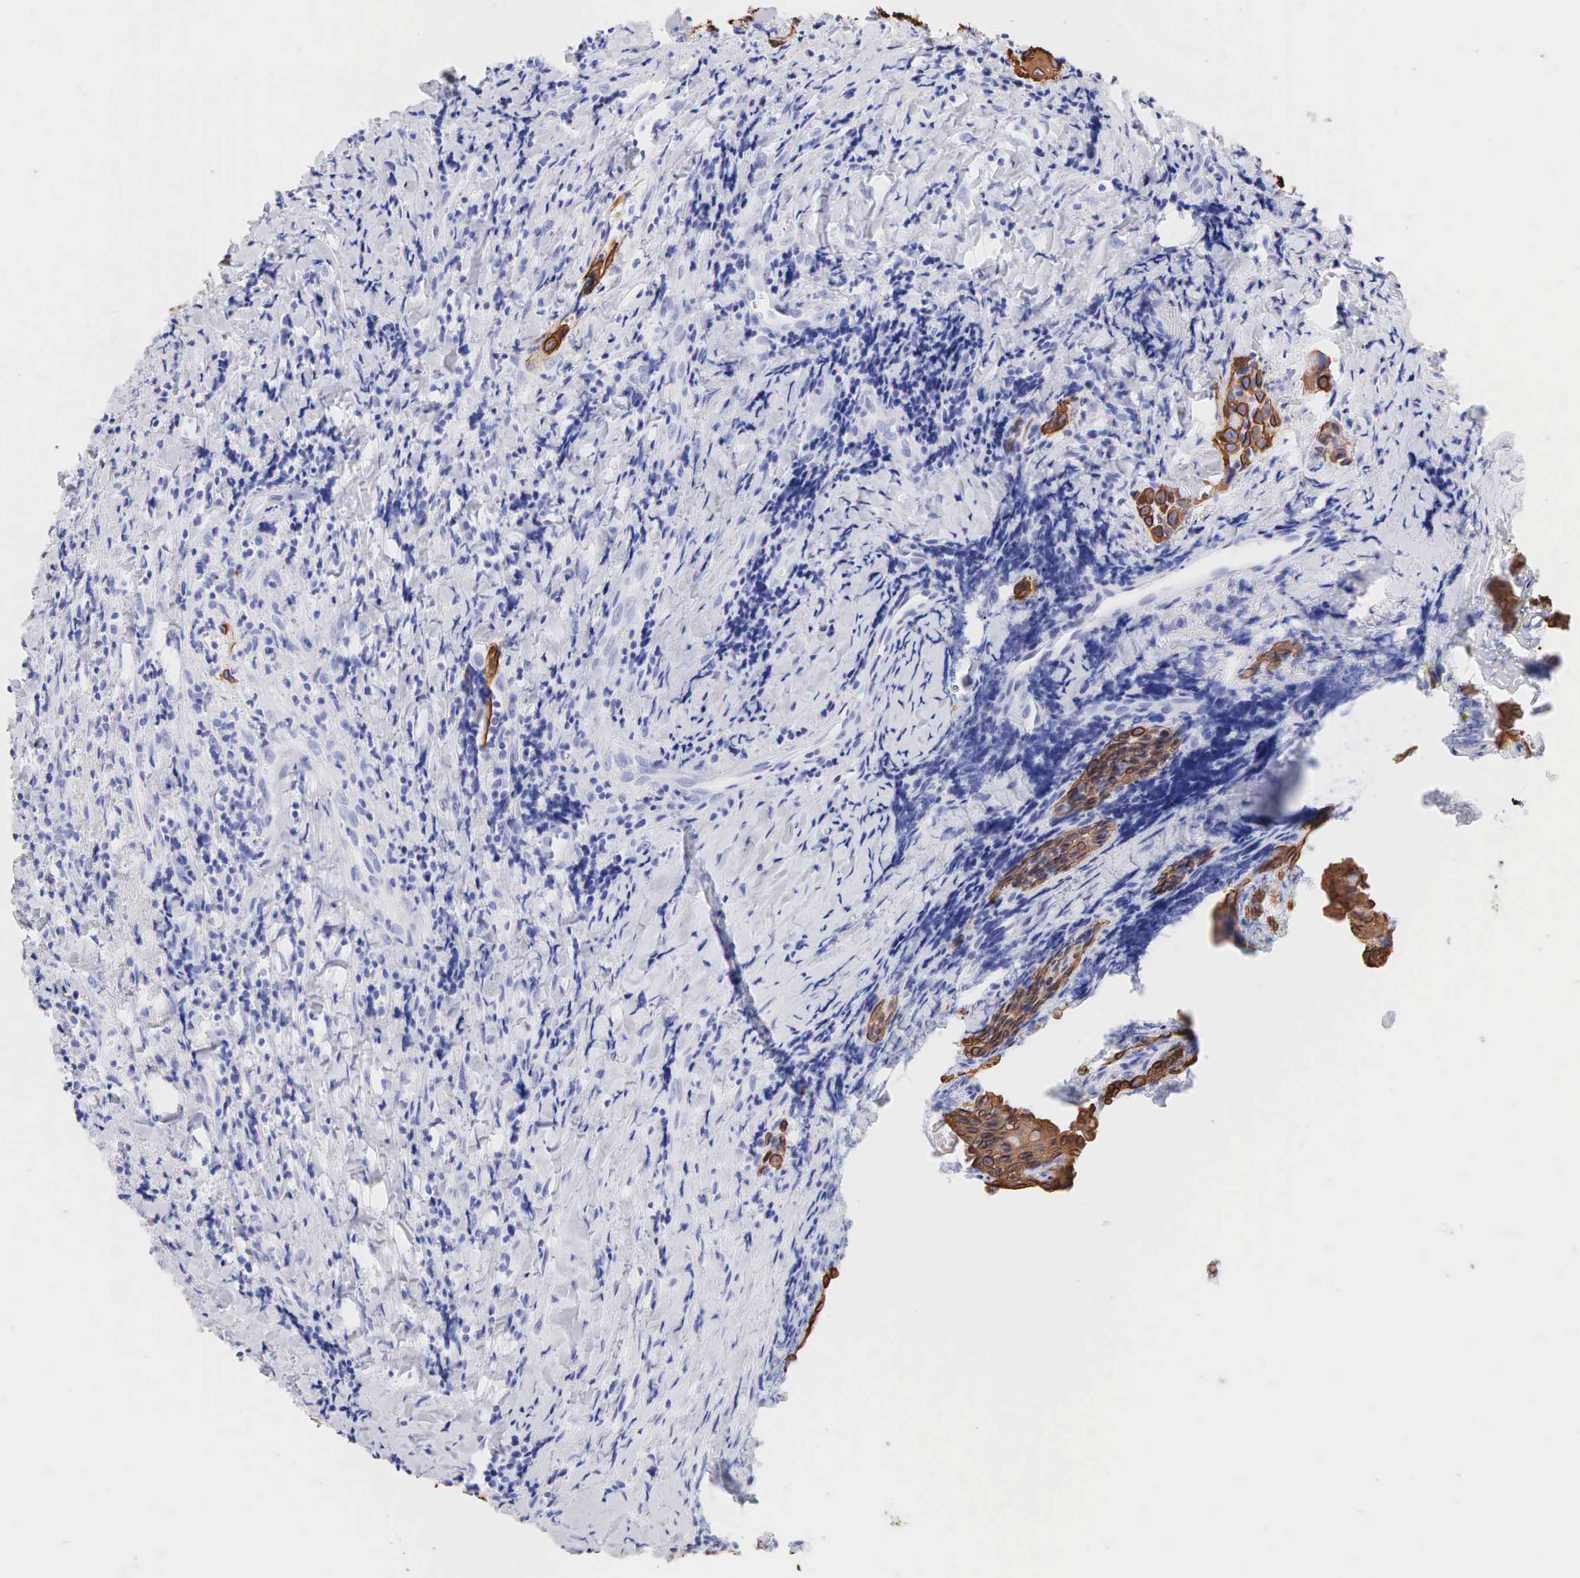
{"staining": {"intensity": "strong", "quantity": ">75%", "location": "cytoplasmic/membranous"}, "tissue": "head and neck cancer", "cell_type": "Tumor cells", "image_type": "cancer", "snomed": [{"axis": "morphology", "description": "Squamous cell carcinoma, NOS"}, {"axis": "topography", "description": "Oral tissue"}, {"axis": "topography", "description": "Head-Neck"}], "caption": "A histopathology image of human head and neck cancer (squamous cell carcinoma) stained for a protein exhibits strong cytoplasmic/membranous brown staining in tumor cells. (DAB (3,3'-diaminobenzidine) = brown stain, brightfield microscopy at high magnification).", "gene": "KRT14", "patient": {"sex": "female", "age": 82}}